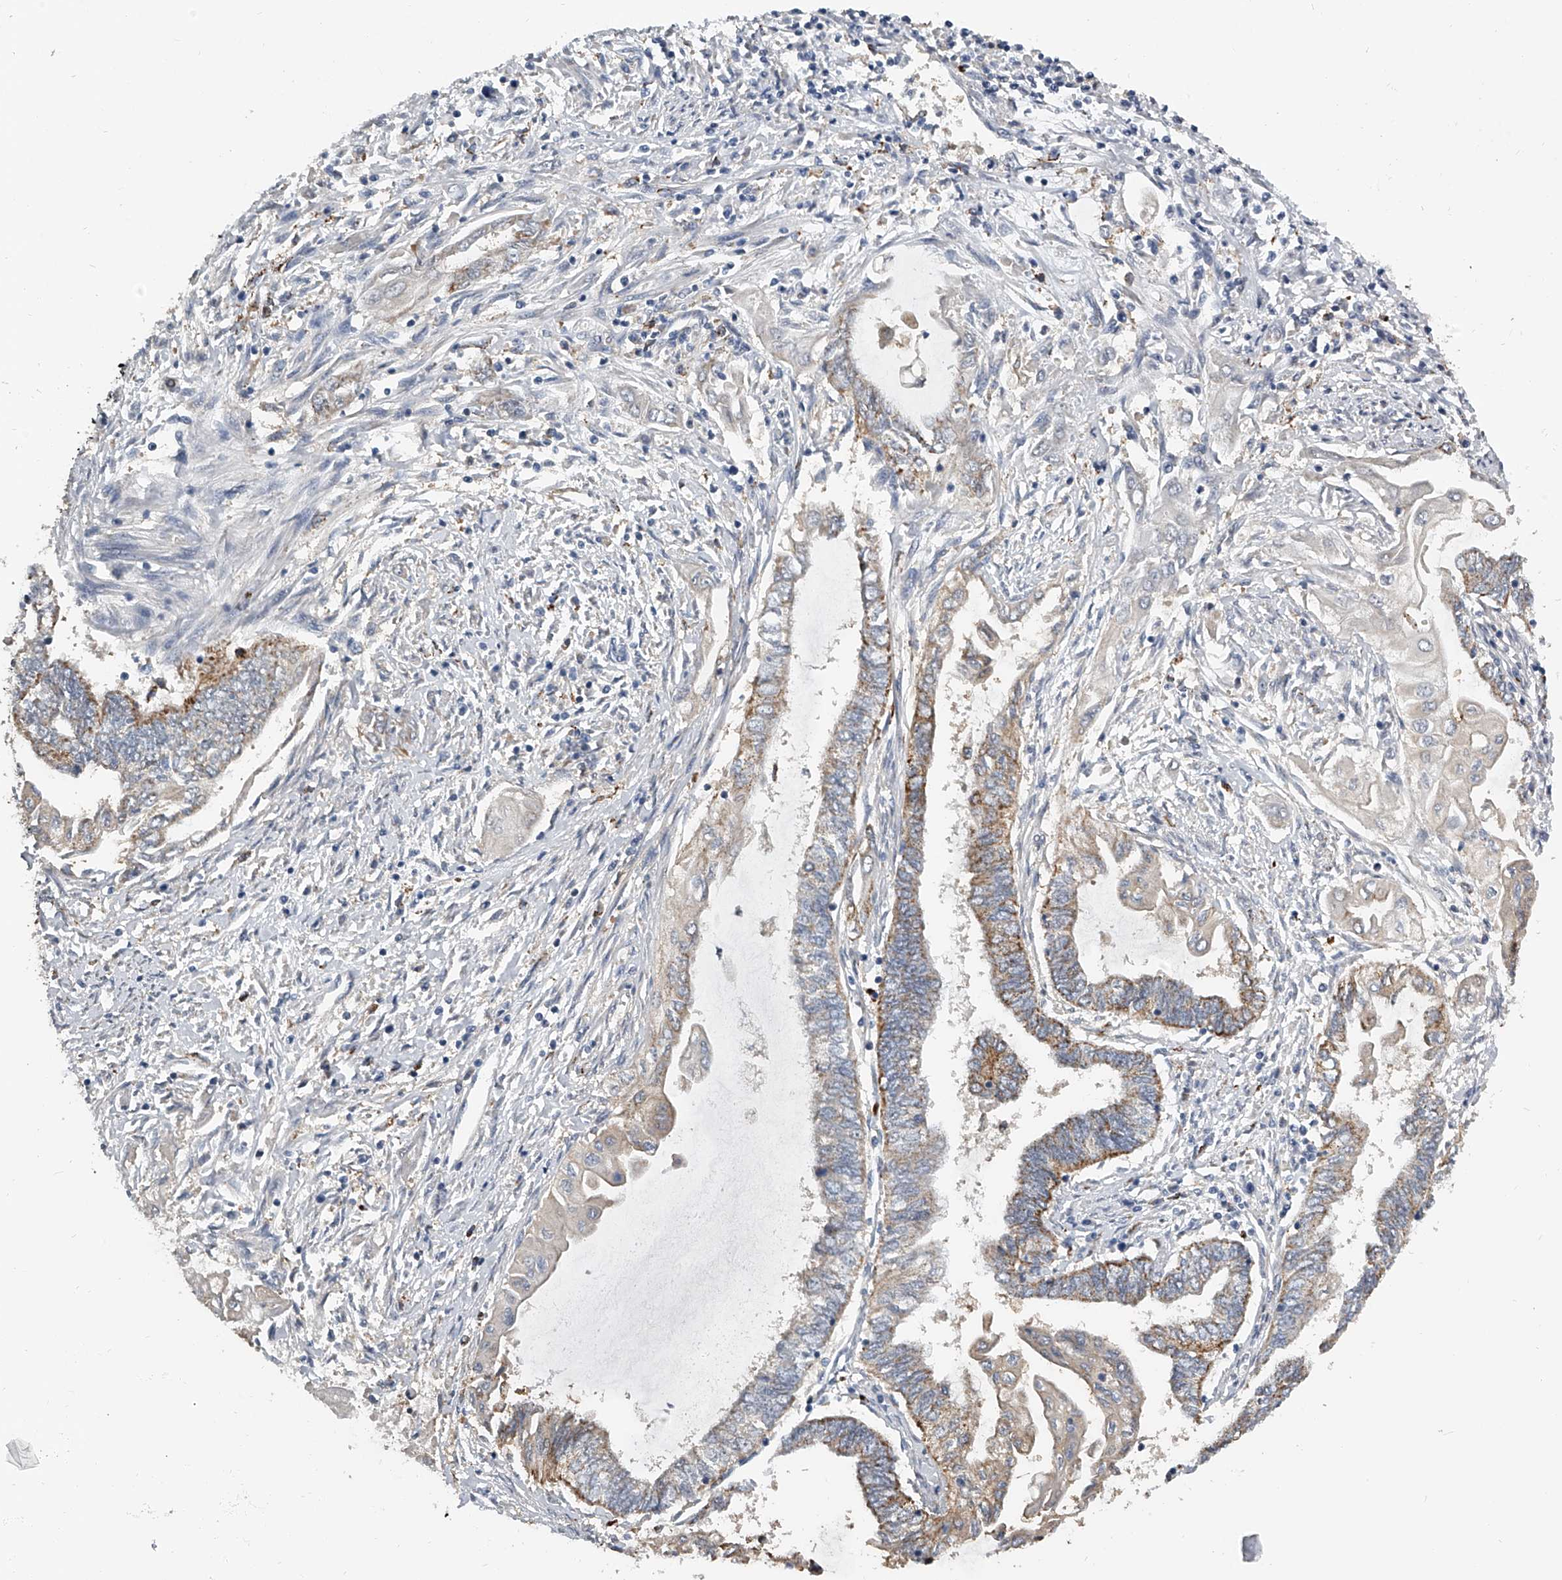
{"staining": {"intensity": "moderate", "quantity": "25%-75%", "location": "cytoplasmic/membranous"}, "tissue": "endometrial cancer", "cell_type": "Tumor cells", "image_type": "cancer", "snomed": [{"axis": "morphology", "description": "Adenocarcinoma, NOS"}, {"axis": "topography", "description": "Uterus"}, {"axis": "topography", "description": "Endometrium"}], "caption": "There is medium levels of moderate cytoplasmic/membranous expression in tumor cells of adenocarcinoma (endometrial), as demonstrated by immunohistochemical staining (brown color).", "gene": "KLHL7", "patient": {"sex": "female", "age": 70}}